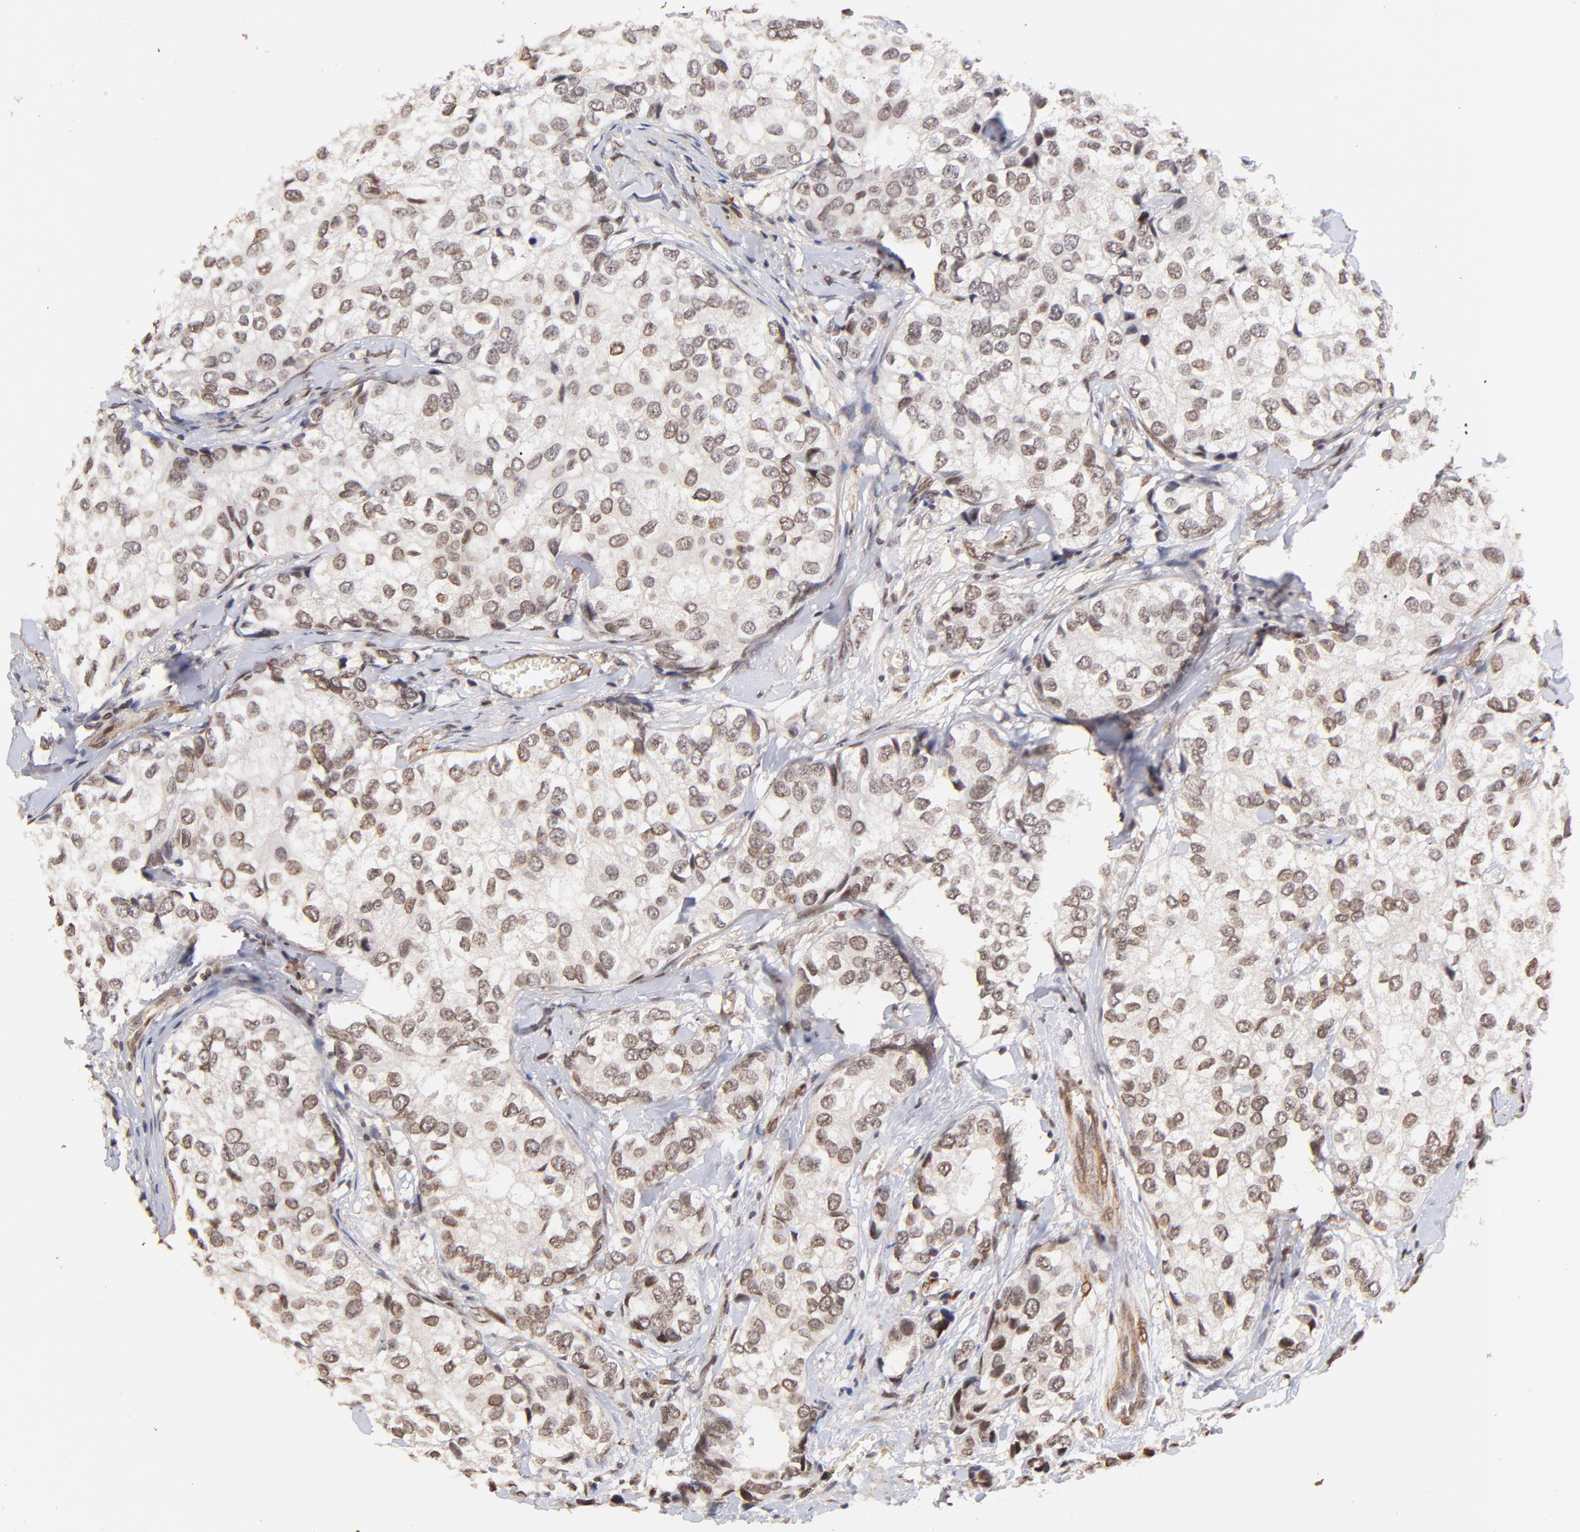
{"staining": {"intensity": "weak", "quantity": ">75%", "location": "nuclear"}, "tissue": "breast cancer", "cell_type": "Tumor cells", "image_type": "cancer", "snomed": [{"axis": "morphology", "description": "Duct carcinoma"}, {"axis": "topography", "description": "Breast"}], "caption": "Invasive ductal carcinoma (breast) was stained to show a protein in brown. There is low levels of weak nuclear expression in approximately >75% of tumor cells.", "gene": "ZFP92", "patient": {"sex": "female", "age": 68}}